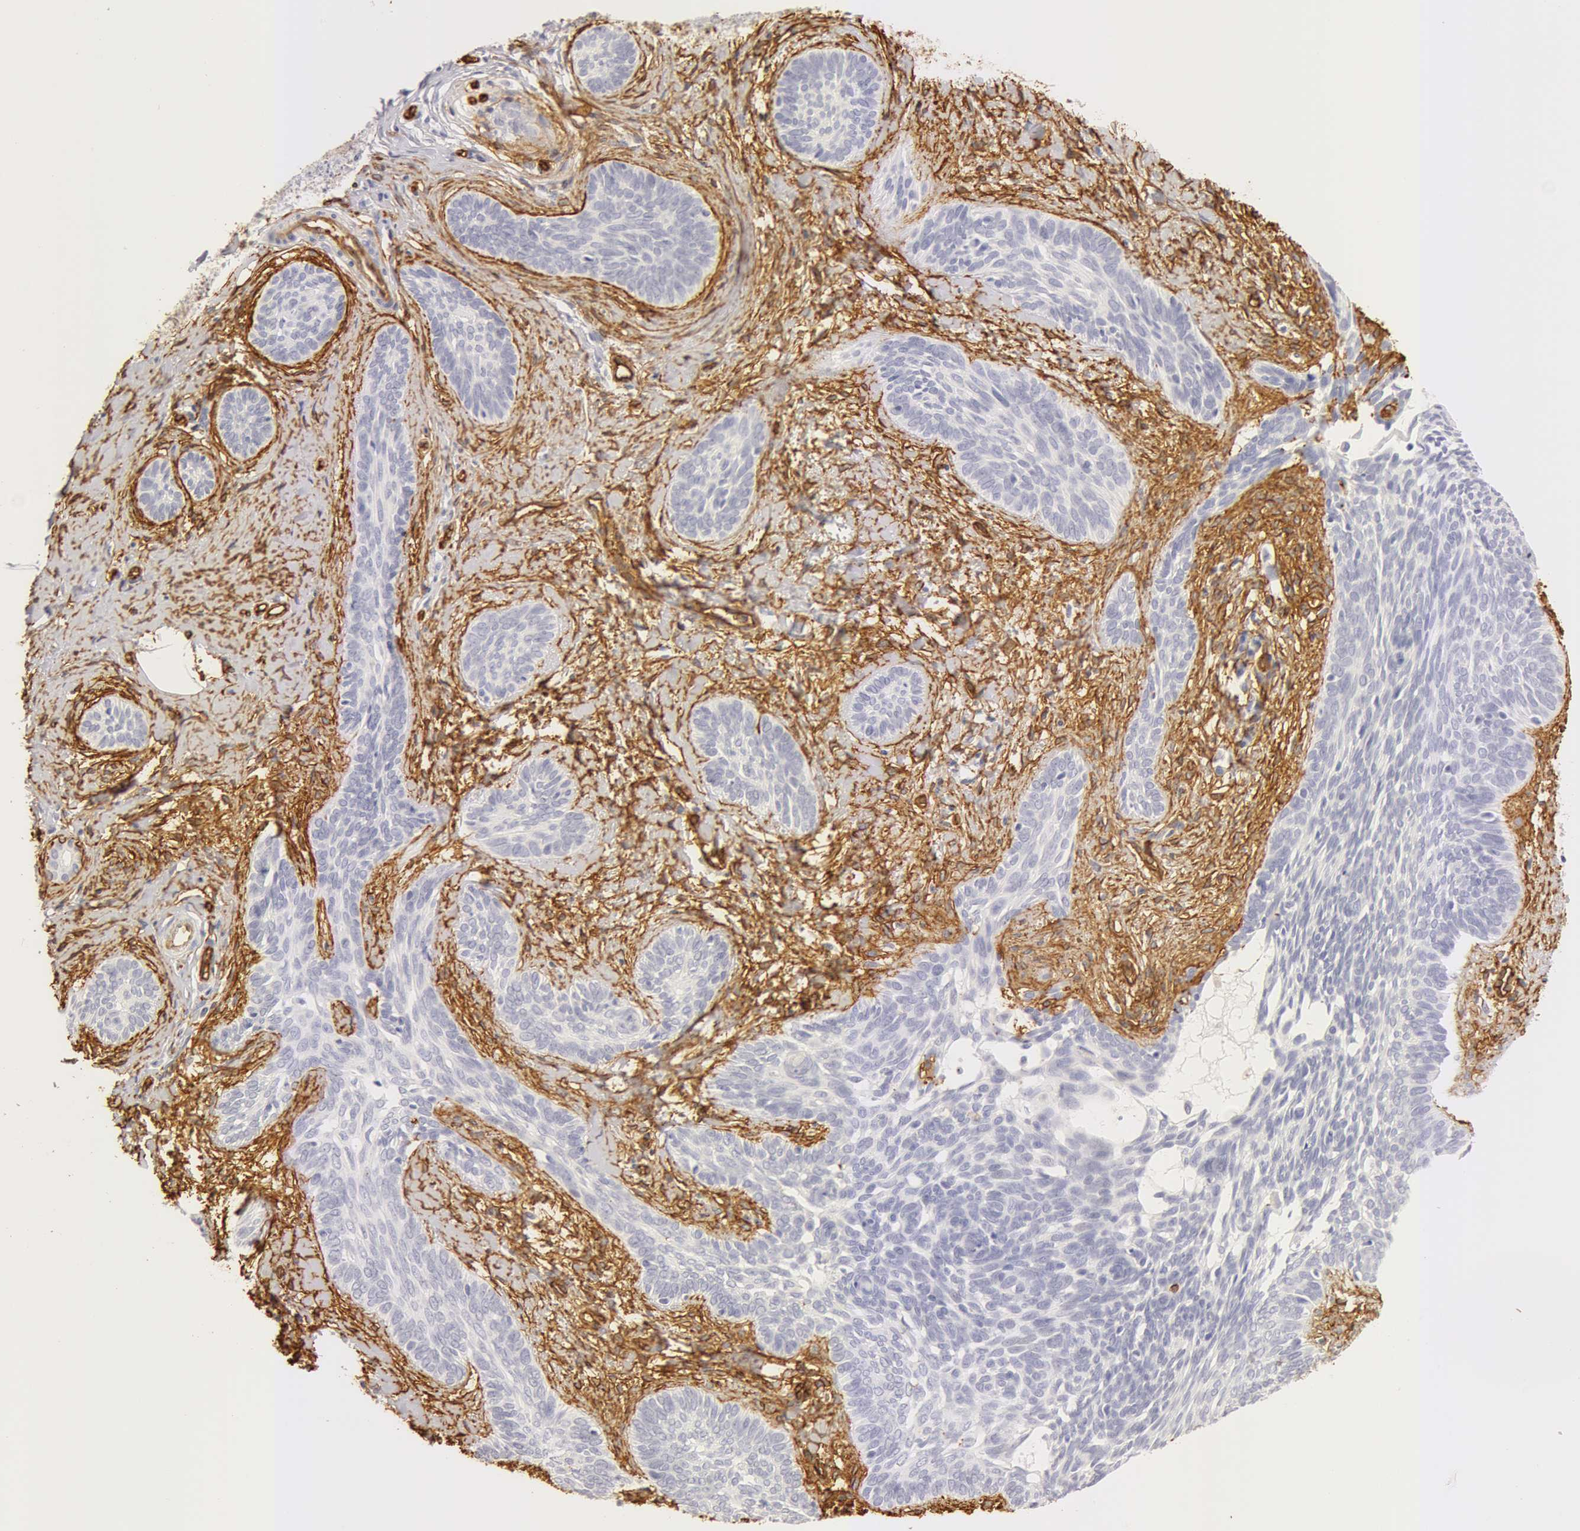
{"staining": {"intensity": "negative", "quantity": "none", "location": "none"}, "tissue": "skin cancer", "cell_type": "Tumor cells", "image_type": "cancer", "snomed": [{"axis": "morphology", "description": "Basal cell carcinoma"}, {"axis": "topography", "description": "Skin"}], "caption": "DAB (3,3'-diaminobenzidine) immunohistochemical staining of skin basal cell carcinoma reveals no significant staining in tumor cells.", "gene": "AQP1", "patient": {"sex": "female", "age": 81}}